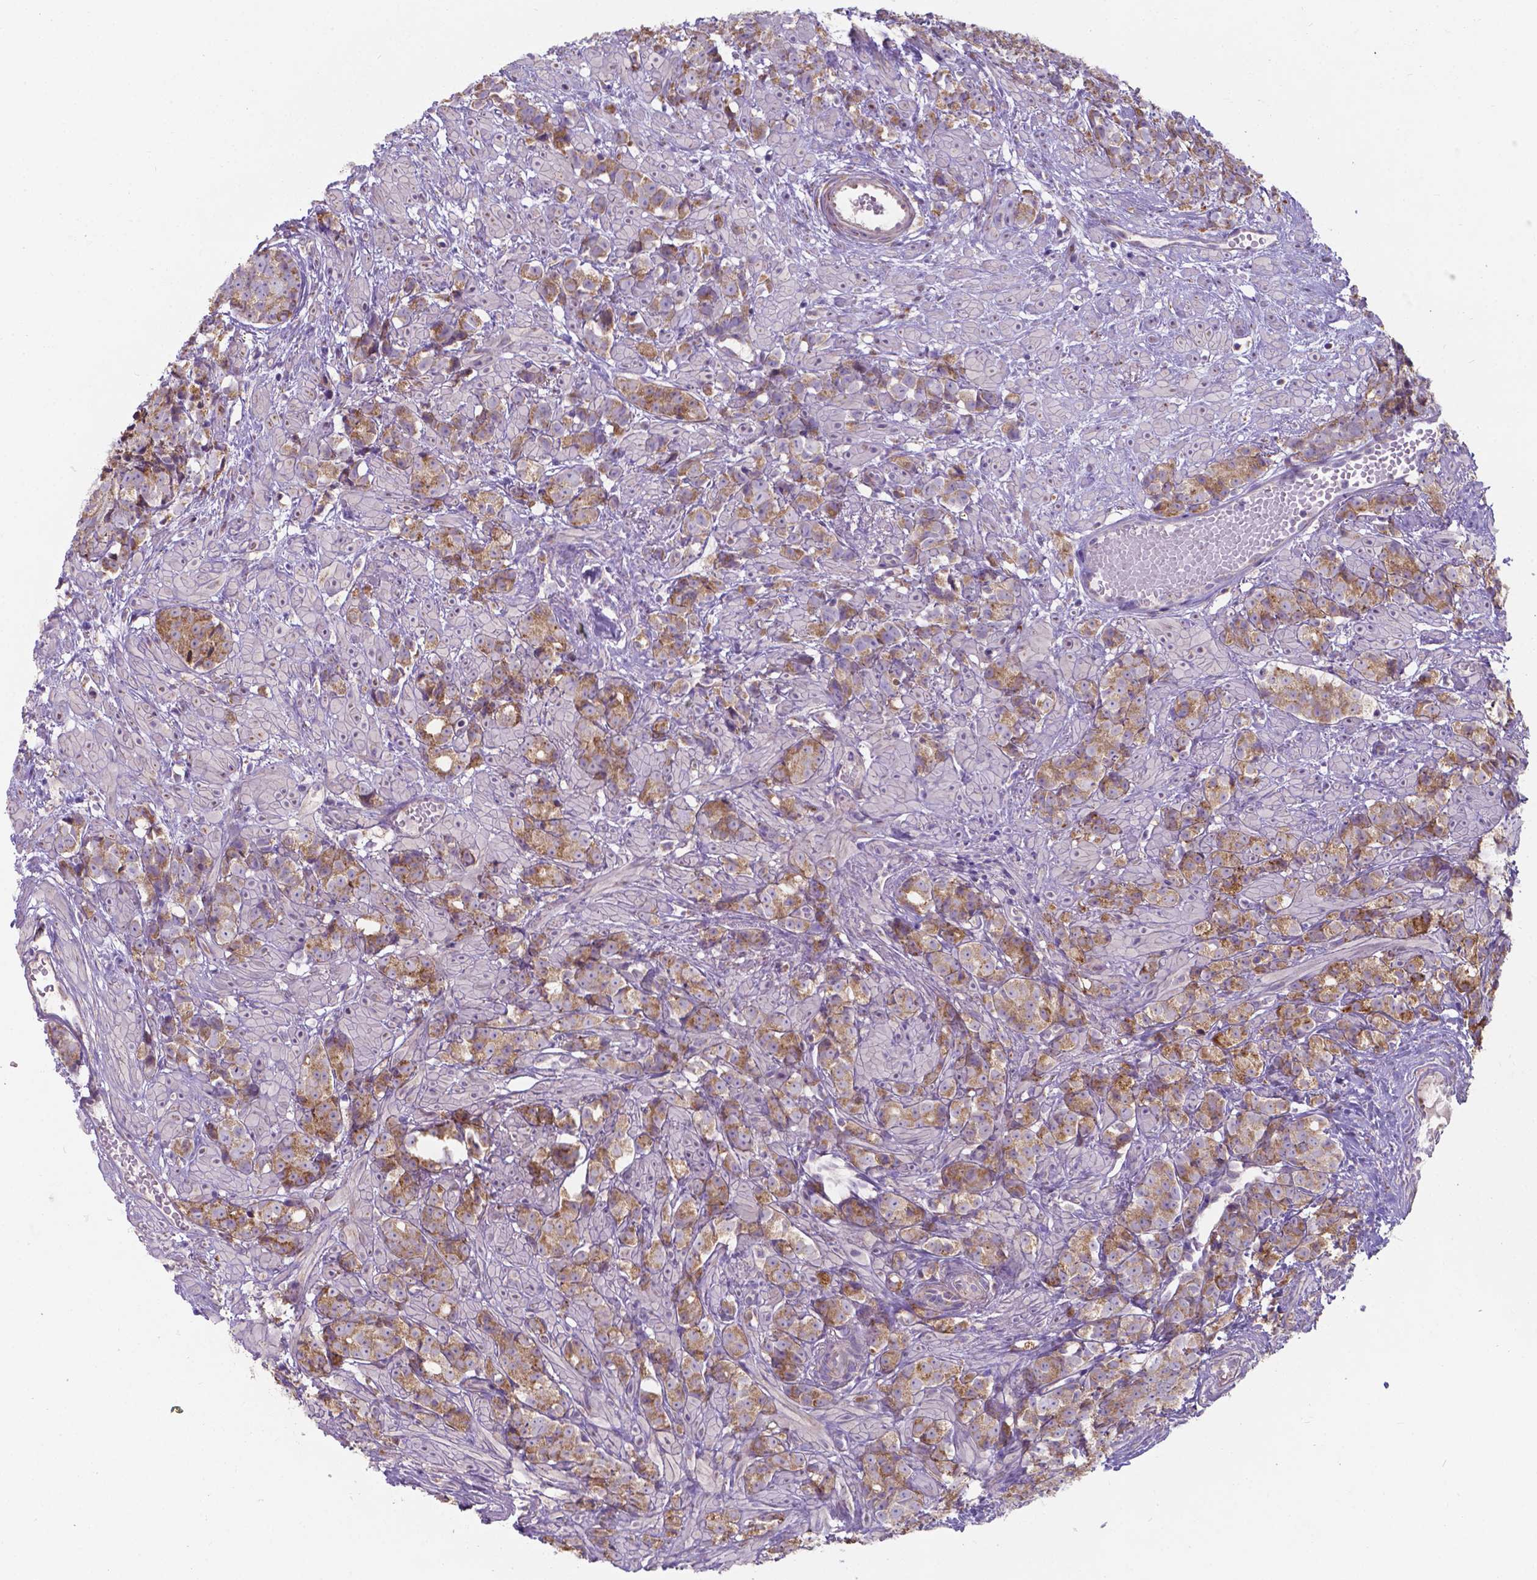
{"staining": {"intensity": "moderate", "quantity": ">75%", "location": "cytoplasmic/membranous"}, "tissue": "prostate cancer", "cell_type": "Tumor cells", "image_type": "cancer", "snomed": [{"axis": "morphology", "description": "Adenocarcinoma, High grade"}, {"axis": "topography", "description": "Prostate"}], "caption": "Immunohistochemistry (IHC) image of neoplastic tissue: adenocarcinoma (high-grade) (prostate) stained using immunohistochemistry (IHC) reveals medium levels of moderate protein expression localized specifically in the cytoplasmic/membranous of tumor cells, appearing as a cytoplasmic/membranous brown color.", "gene": "FAM114A1", "patient": {"sex": "male", "age": 81}}